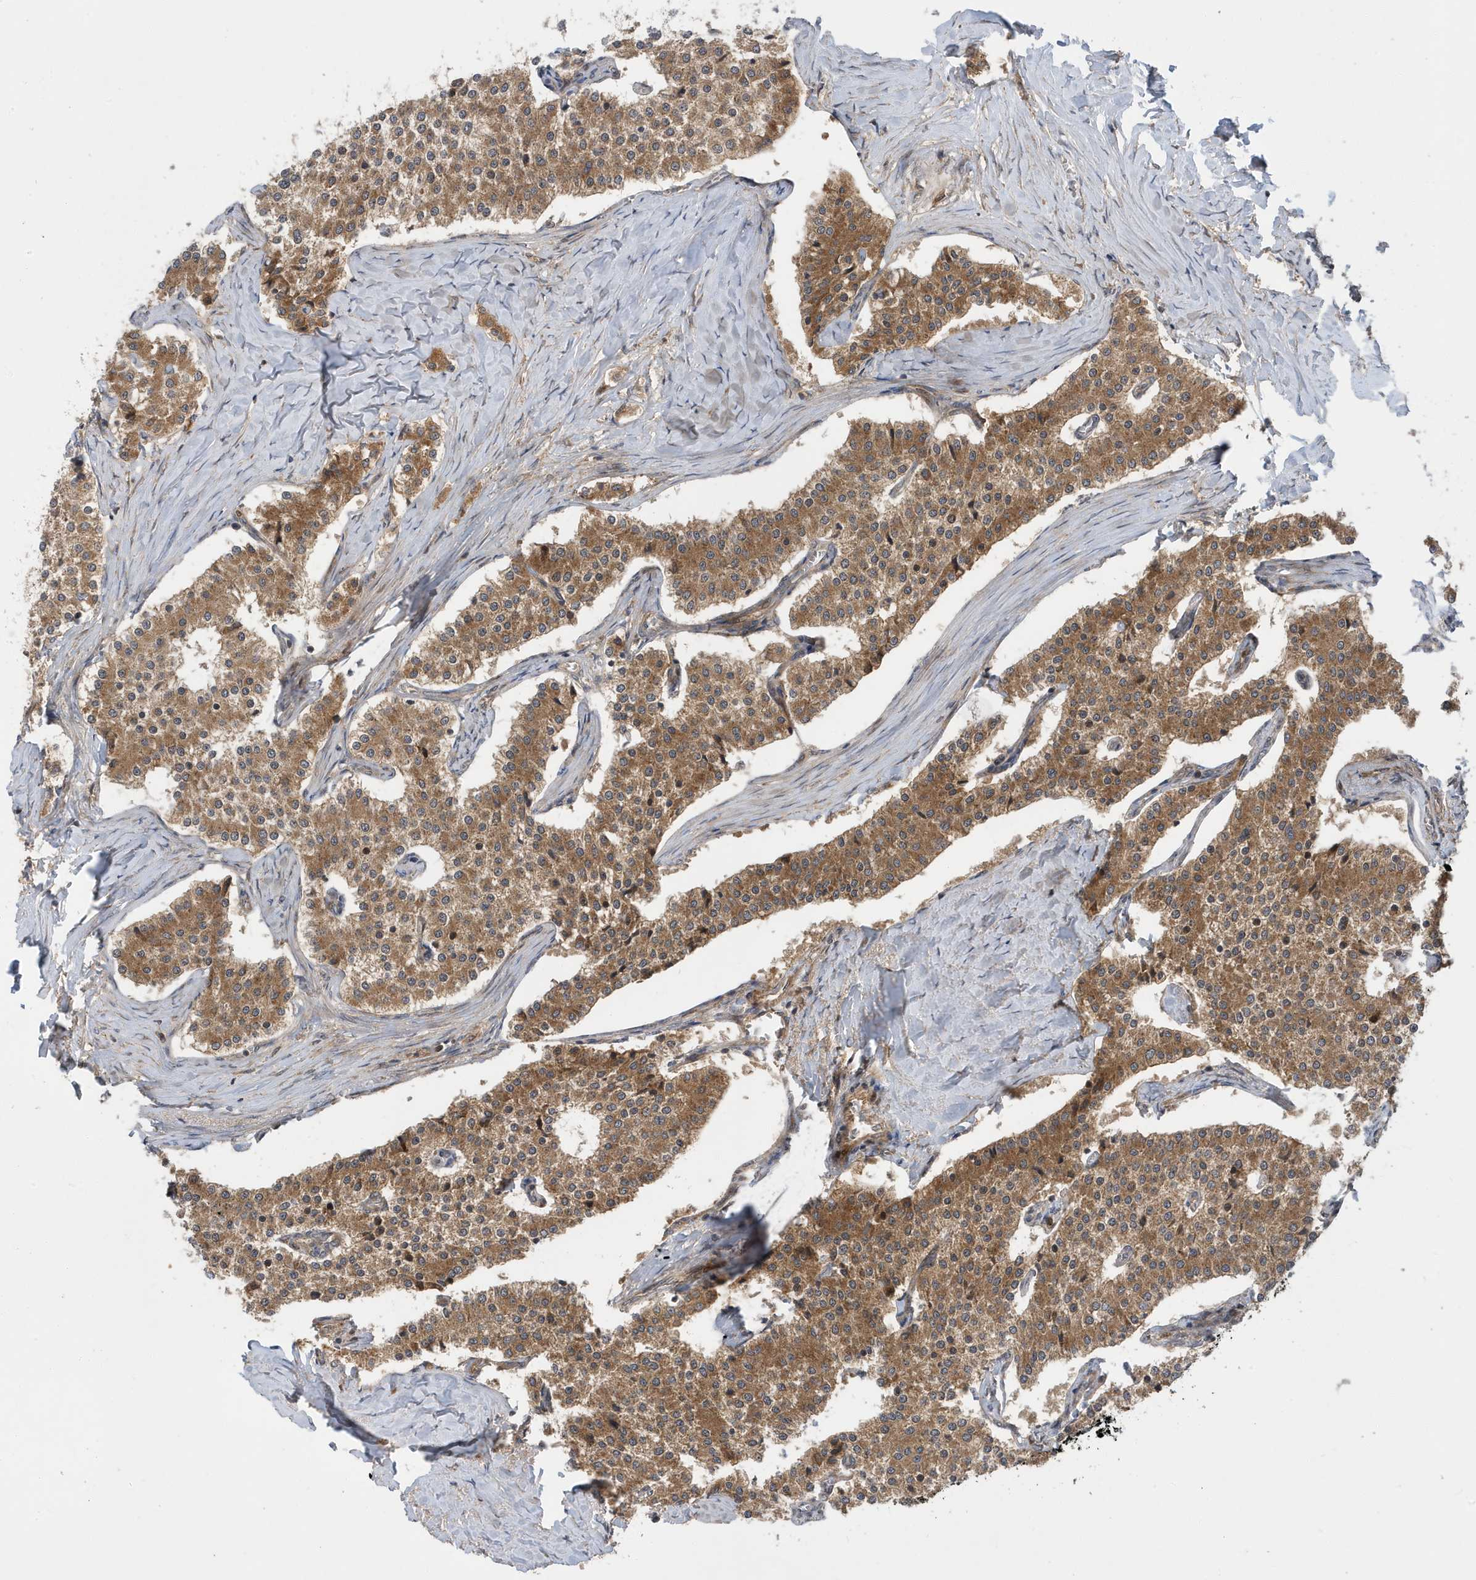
{"staining": {"intensity": "moderate", "quantity": ">75%", "location": "cytoplasmic/membranous"}, "tissue": "carcinoid", "cell_type": "Tumor cells", "image_type": "cancer", "snomed": [{"axis": "morphology", "description": "Carcinoid, malignant, NOS"}, {"axis": "topography", "description": "Colon"}], "caption": "This histopathology image demonstrates carcinoid stained with immunohistochemistry to label a protein in brown. The cytoplasmic/membranous of tumor cells show moderate positivity for the protein. Nuclei are counter-stained blue.", "gene": "LAPTM4A", "patient": {"sex": "female", "age": 52}}